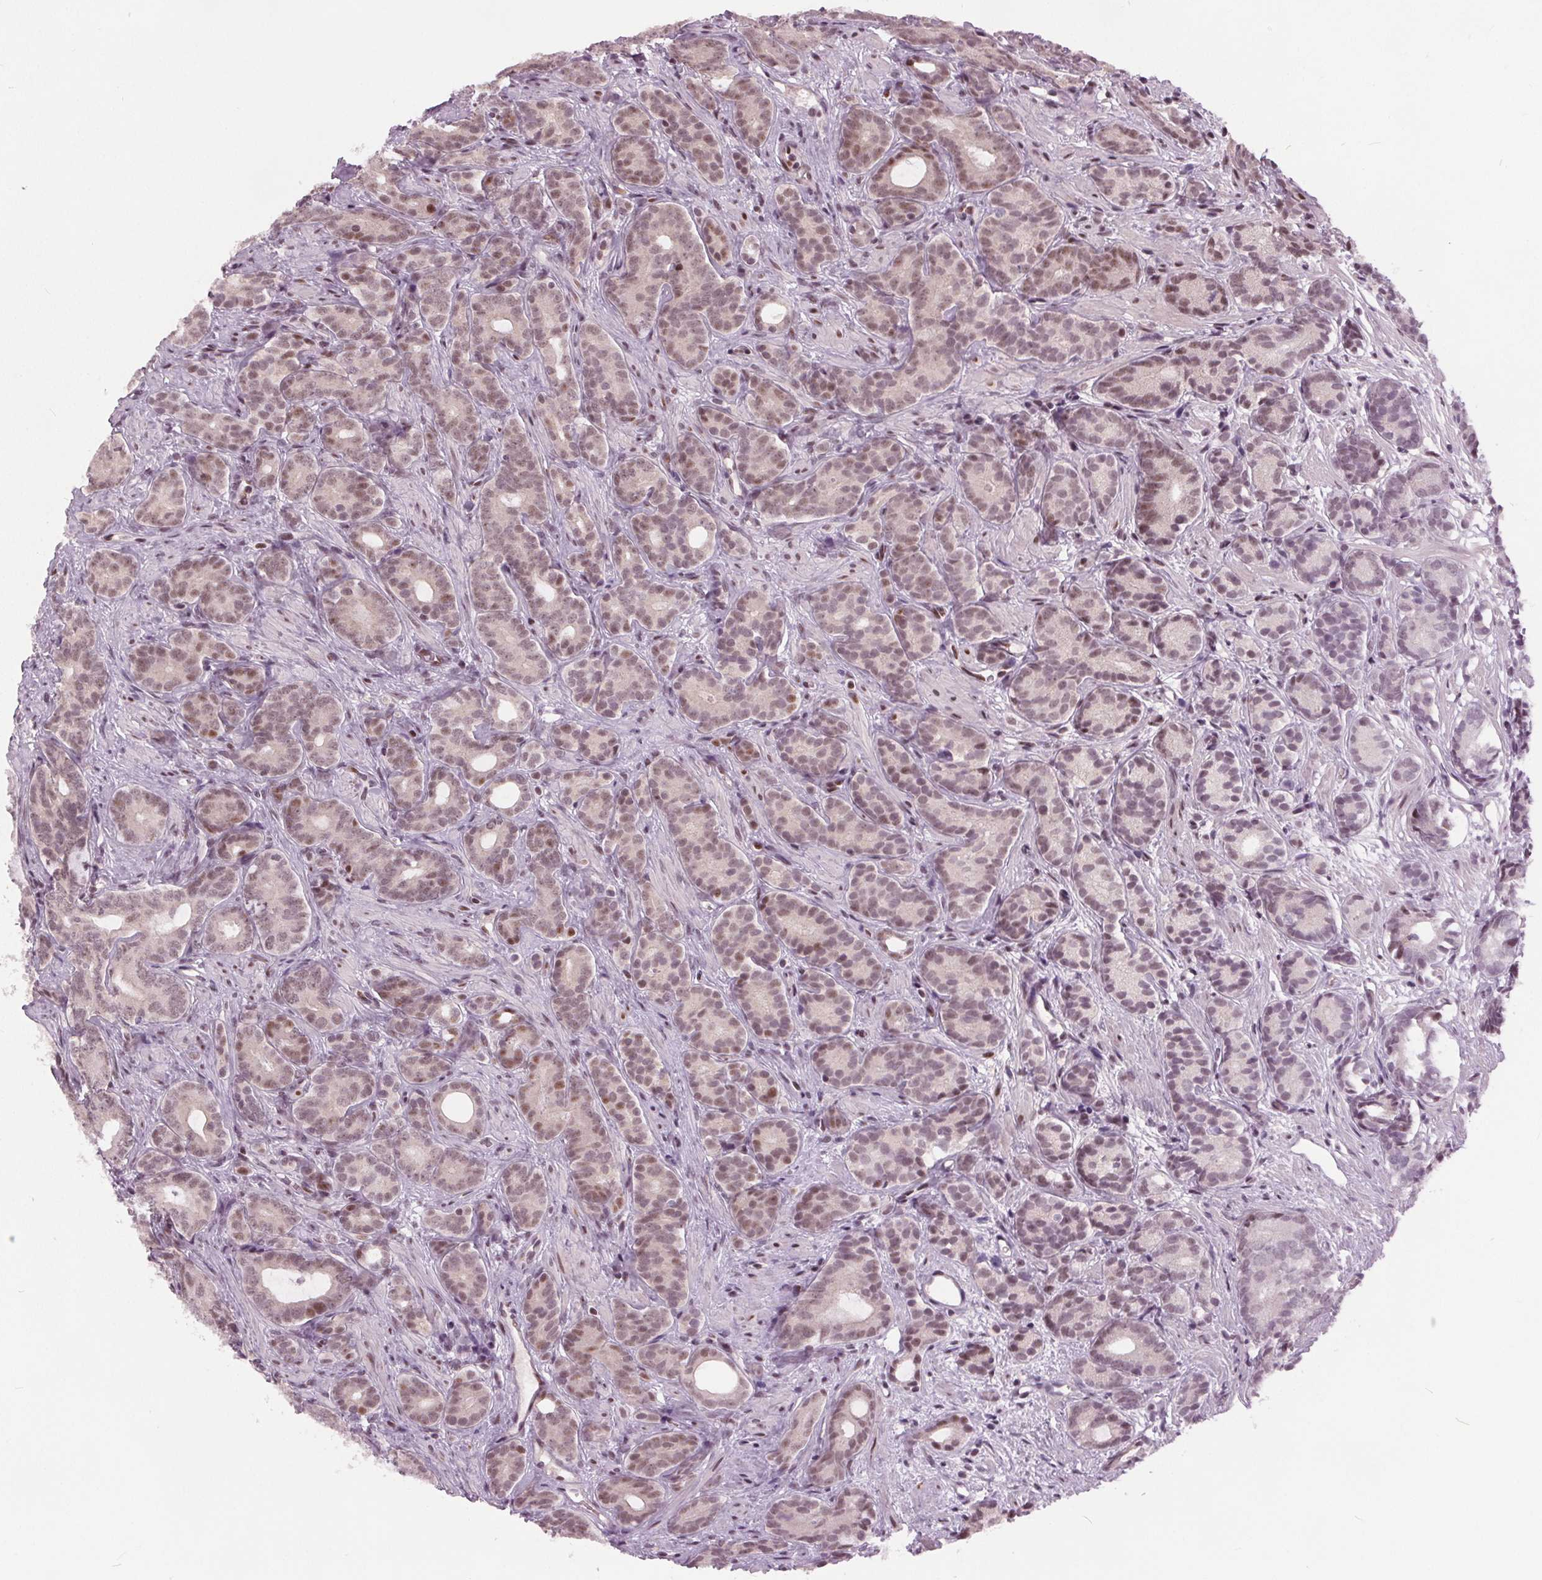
{"staining": {"intensity": "moderate", "quantity": ">75%", "location": "nuclear"}, "tissue": "prostate cancer", "cell_type": "Tumor cells", "image_type": "cancer", "snomed": [{"axis": "morphology", "description": "Adenocarcinoma, High grade"}, {"axis": "topography", "description": "Prostate"}], "caption": "Immunohistochemistry (IHC) photomicrograph of neoplastic tissue: human prostate cancer (high-grade adenocarcinoma) stained using IHC demonstrates medium levels of moderate protein expression localized specifically in the nuclear of tumor cells, appearing as a nuclear brown color.", "gene": "TTC34", "patient": {"sex": "male", "age": 84}}